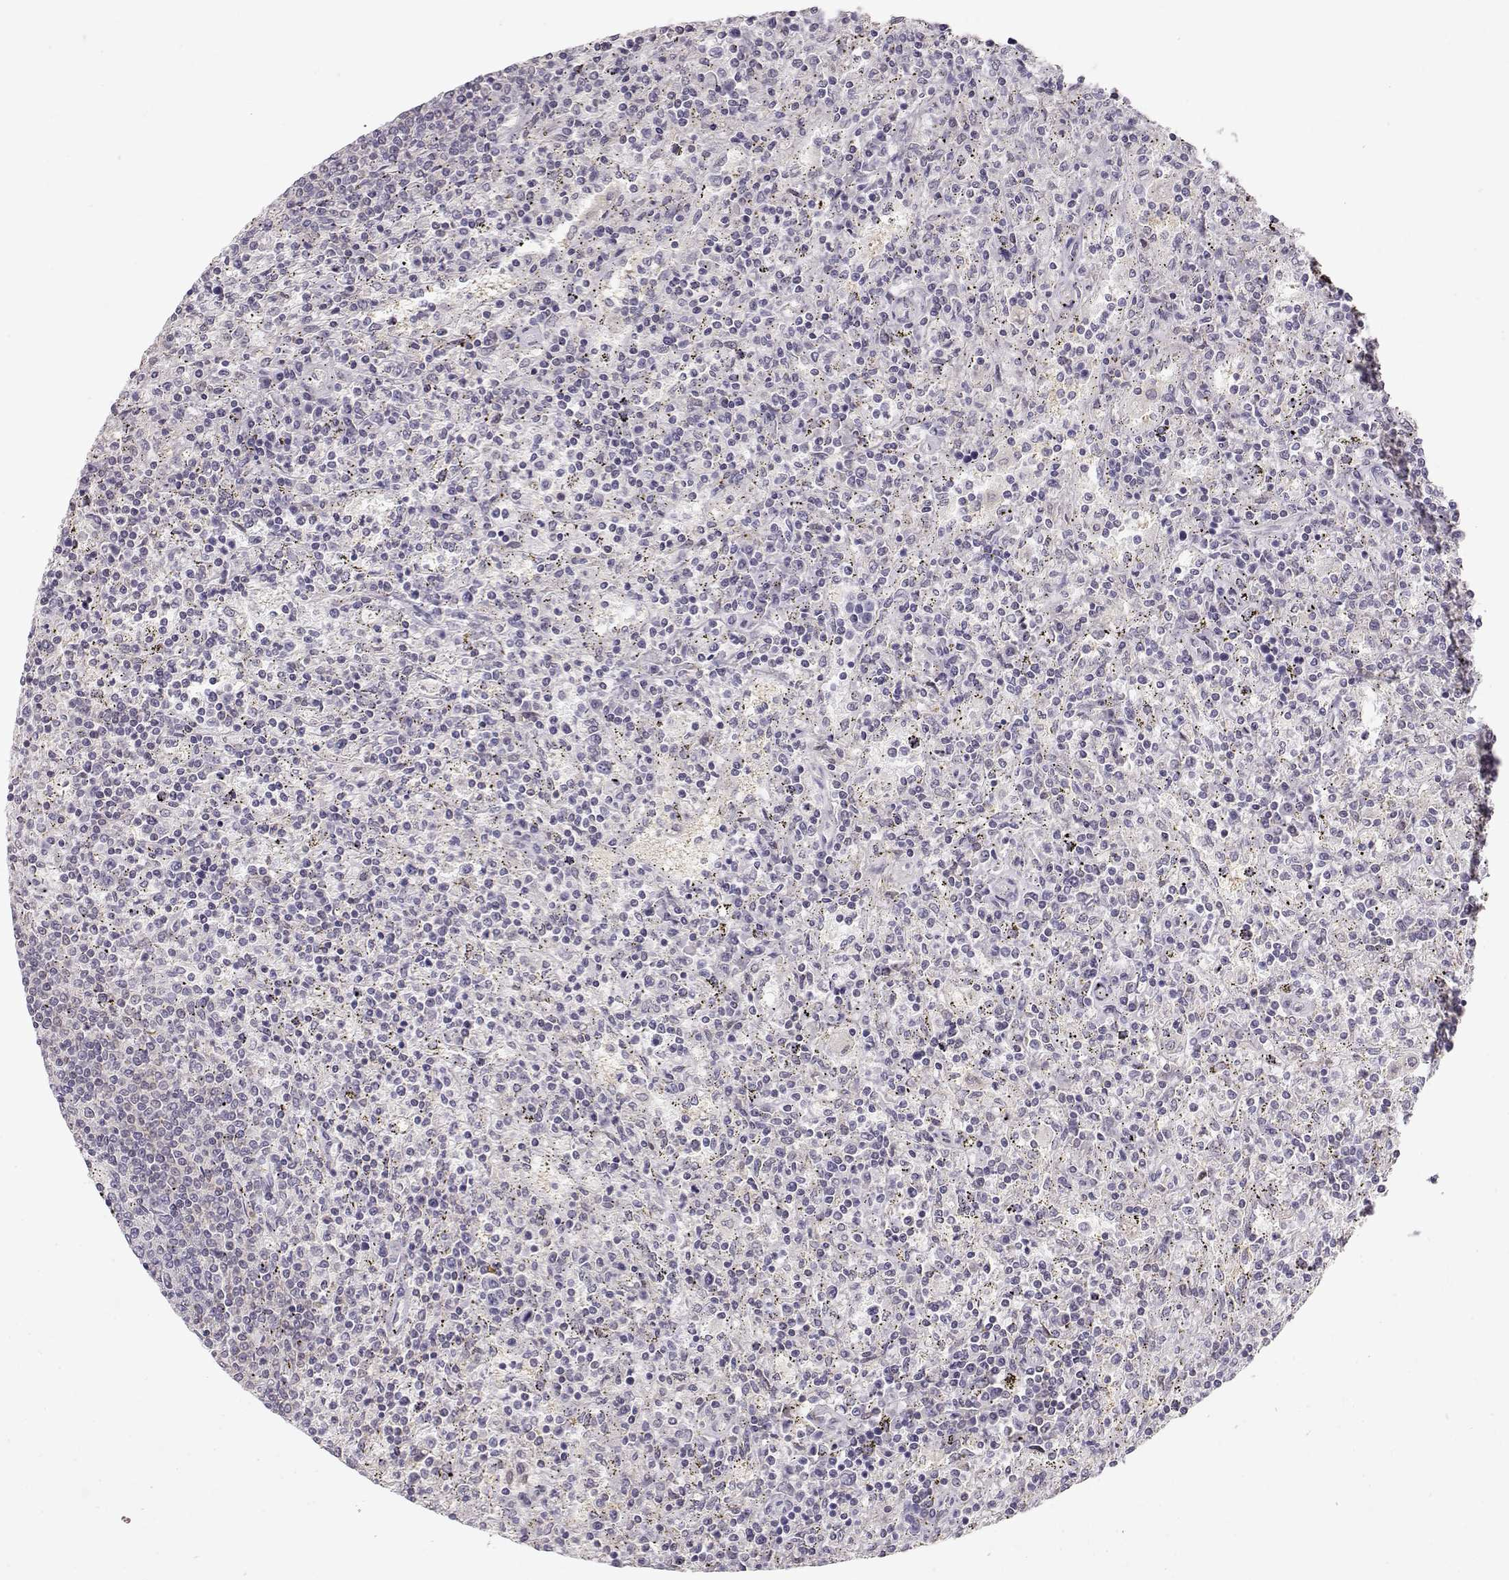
{"staining": {"intensity": "negative", "quantity": "none", "location": "none"}, "tissue": "lymphoma", "cell_type": "Tumor cells", "image_type": "cancer", "snomed": [{"axis": "morphology", "description": "Malignant lymphoma, non-Hodgkin's type, Low grade"}, {"axis": "topography", "description": "Spleen"}], "caption": "A high-resolution micrograph shows IHC staining of lymphoma, which exhibits no significant staining in tumor cells.", "gene": "TEPP", "patient": {"sex": "male", "age": 62}}